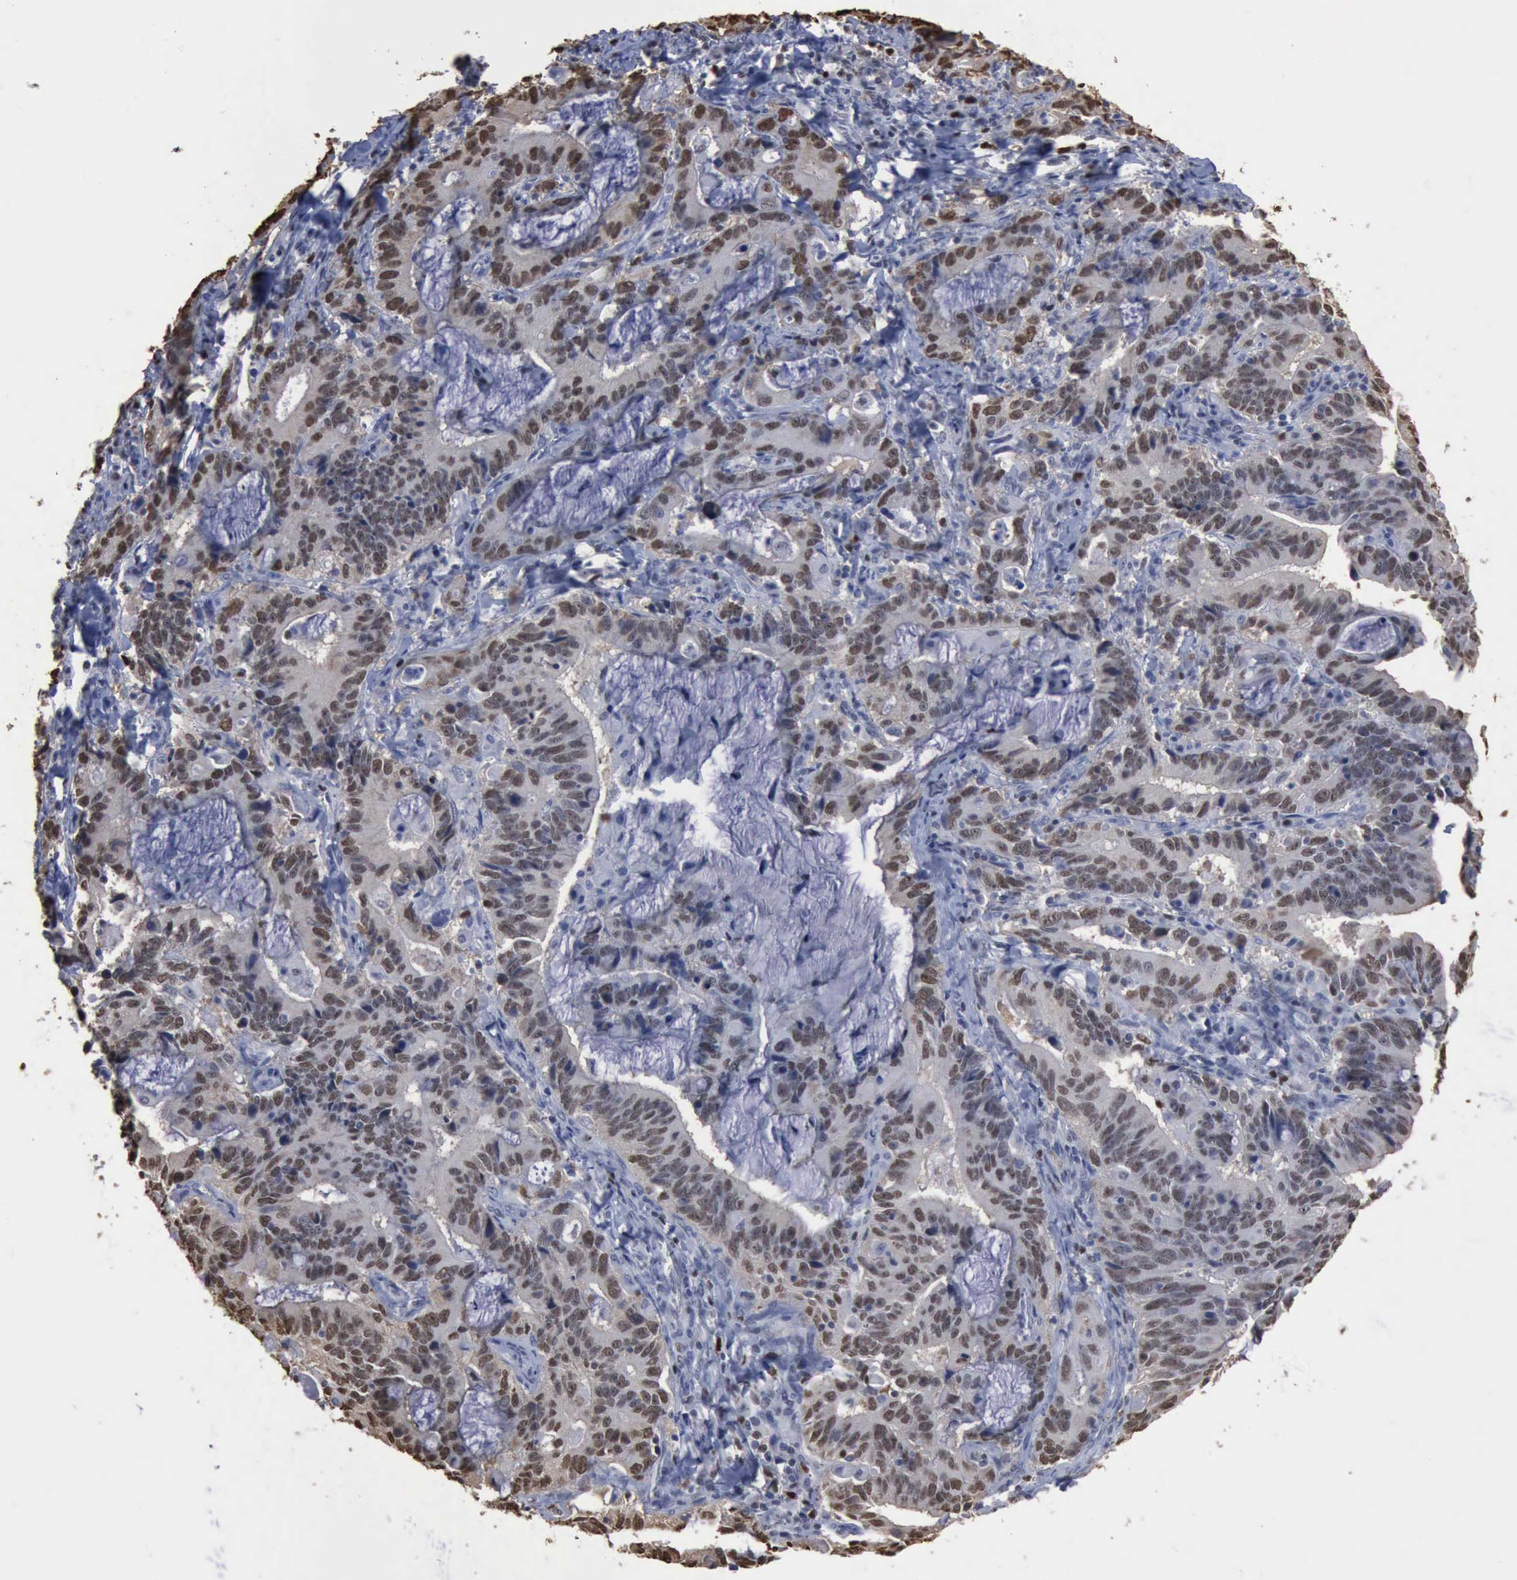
{"staining": {"intensity": "moderate", "quantity": ">75%", "location": "nuclear"}, "tissue": "stomach cancer", "cell_type": "Tumor cells", "image_type": "cancer", "snomed": [{"axis": "morphology", "description": "Adenocarcinoma, NOS"}, {"axis": "topography", "description": "Stomach, upper"}], "caption": "Brown immunohistochemical staining in human stomach cancer reveals moderate nuclear staining in about >75% of tumor cells.", "gene": "PCNA", "patient": {"sex": "male", "age": 63}}